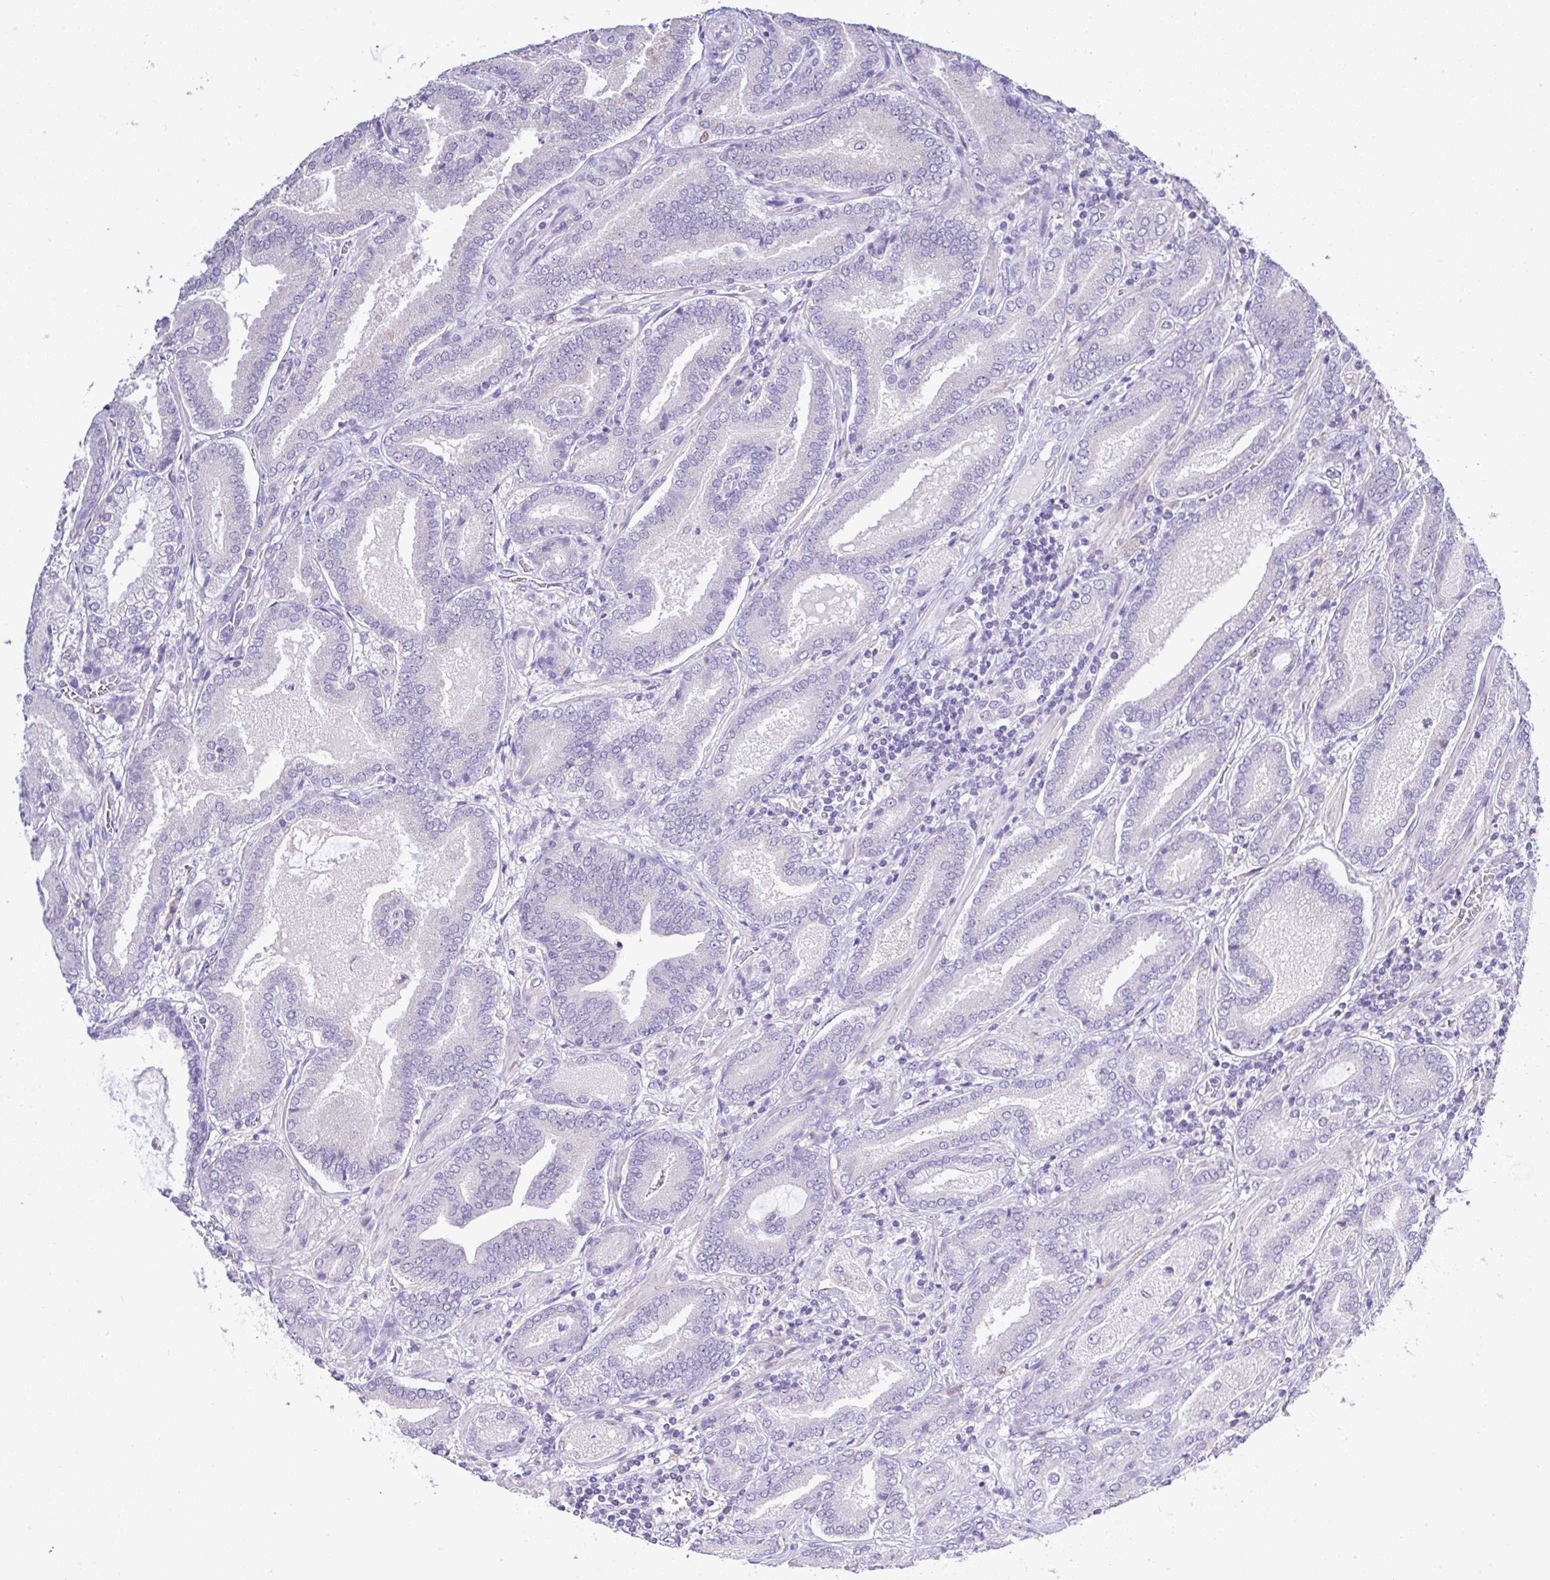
{"staining": {"intensity": "negative", "quantity": "none", "location": "none"}, "tissue": "prostate cancer", "cell_type": "Tumor cells", "image_type": "cancer", "snomed": [{"axis": "morphology", "description": "Adenocarcinoma, High grade"}, {"axis": "topography", "description": "Prostate"}], "caption": "High magnification brightfield microscopy of prostate adenocarcinoma (high-grade) stained with DAB (3,3'-diaminobenzidine) (brown) and counterstained with hematoxylin (blue): tumor cells show no significant staining. (DAB immunohistochemistry (IHC) with hematoxylin counter stain).", "gene": "CTU1", "patient": {"sex": "male", "age": 62}}